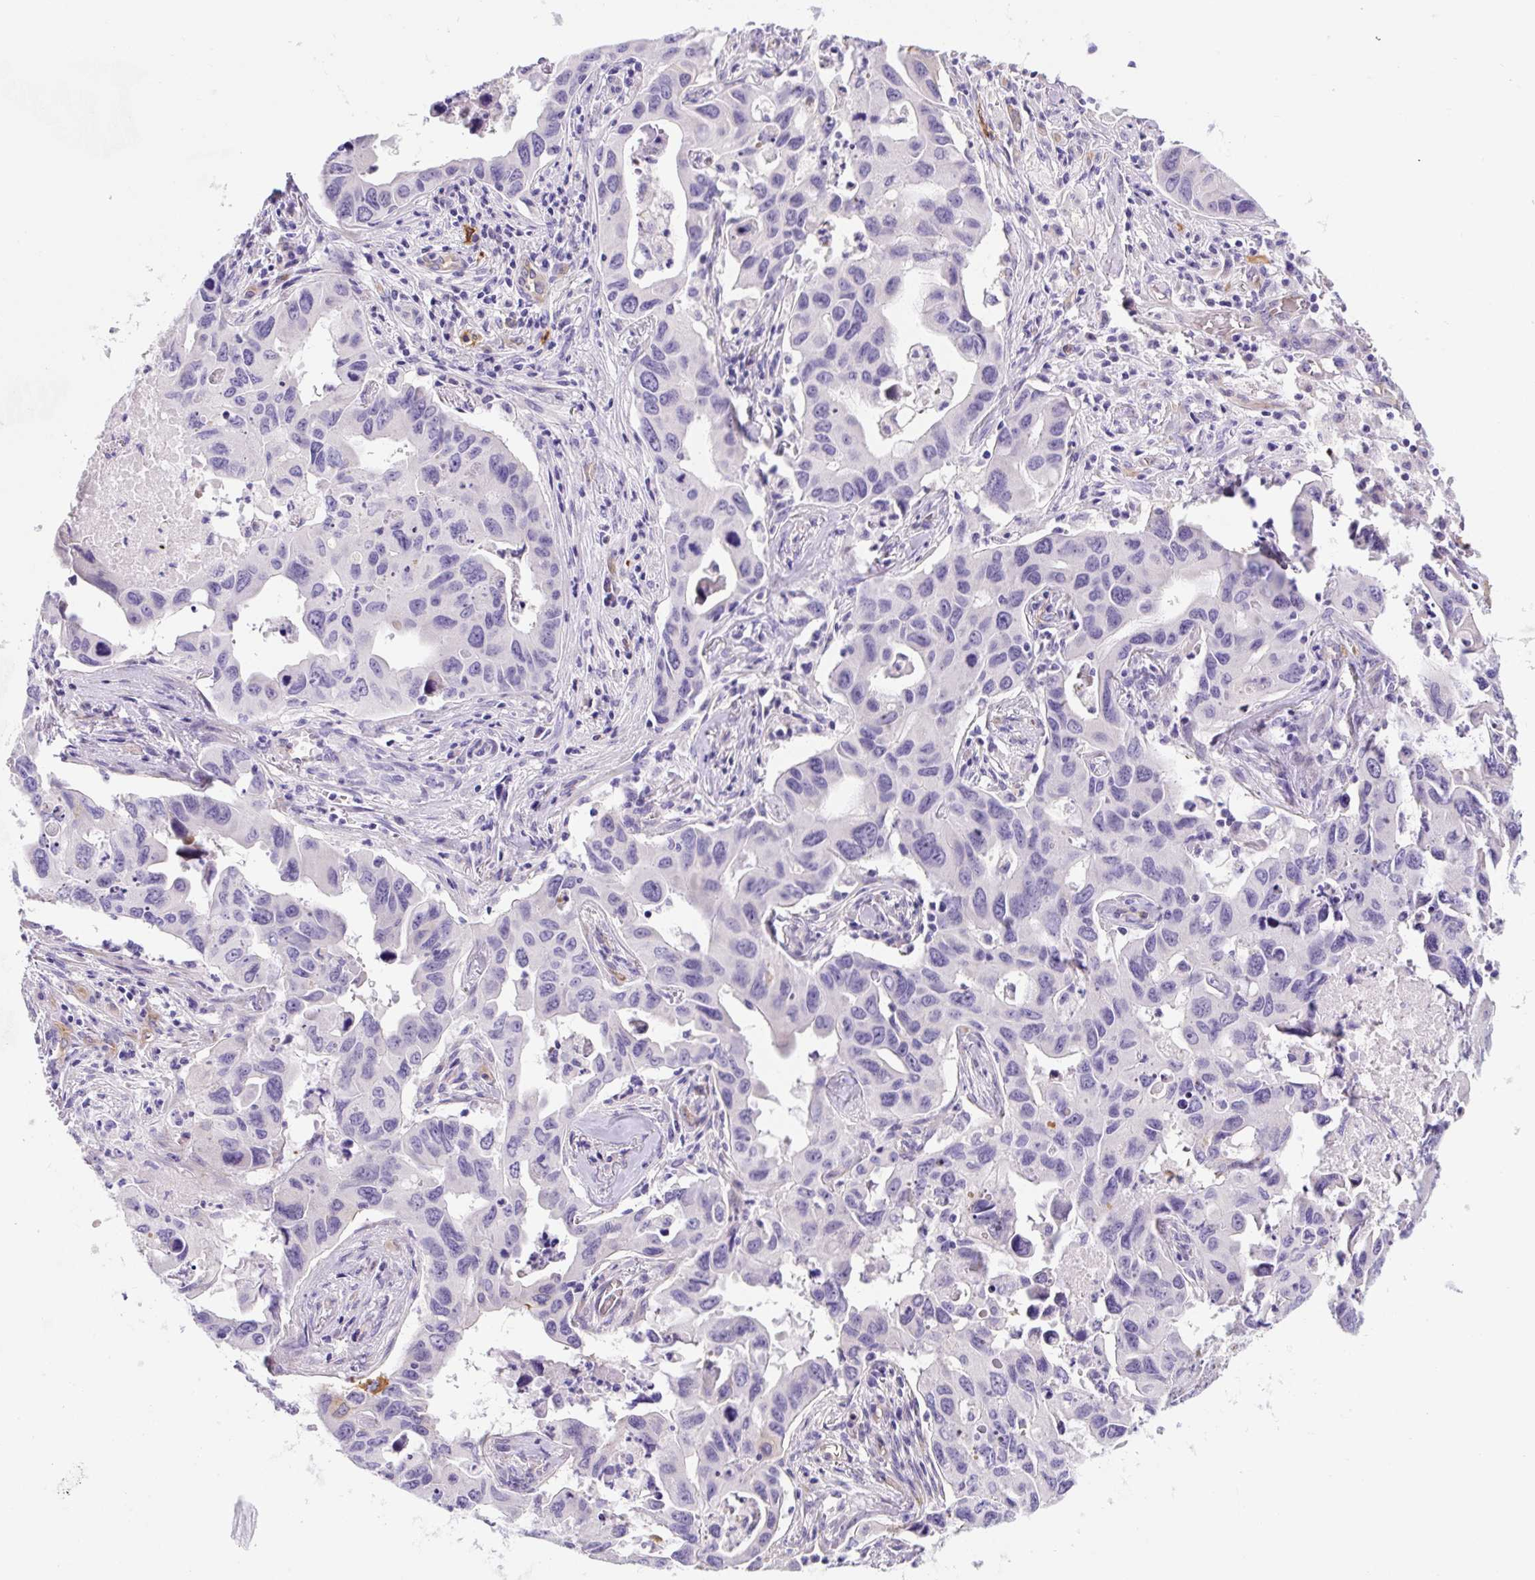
{"staining": {"intensity": "negative", "quantity": "none", "location": "none"}, "tissue": "lung cancer", "cell_type": "Tumor cells", "image_type": "cancer", "snomed": [{"axis": "morphology", "description": "Adenocarcinoma, NOS"}, {"axis": "topography", "description": "Lung"}], "caption": "Lung adenocarcinoma was stained to show a protein in brown. There is no significant expression in tumor cells. Nuclei are stained in blue.", "gene": "ASB4", "patient": {"sex": "male", "age": 64}}